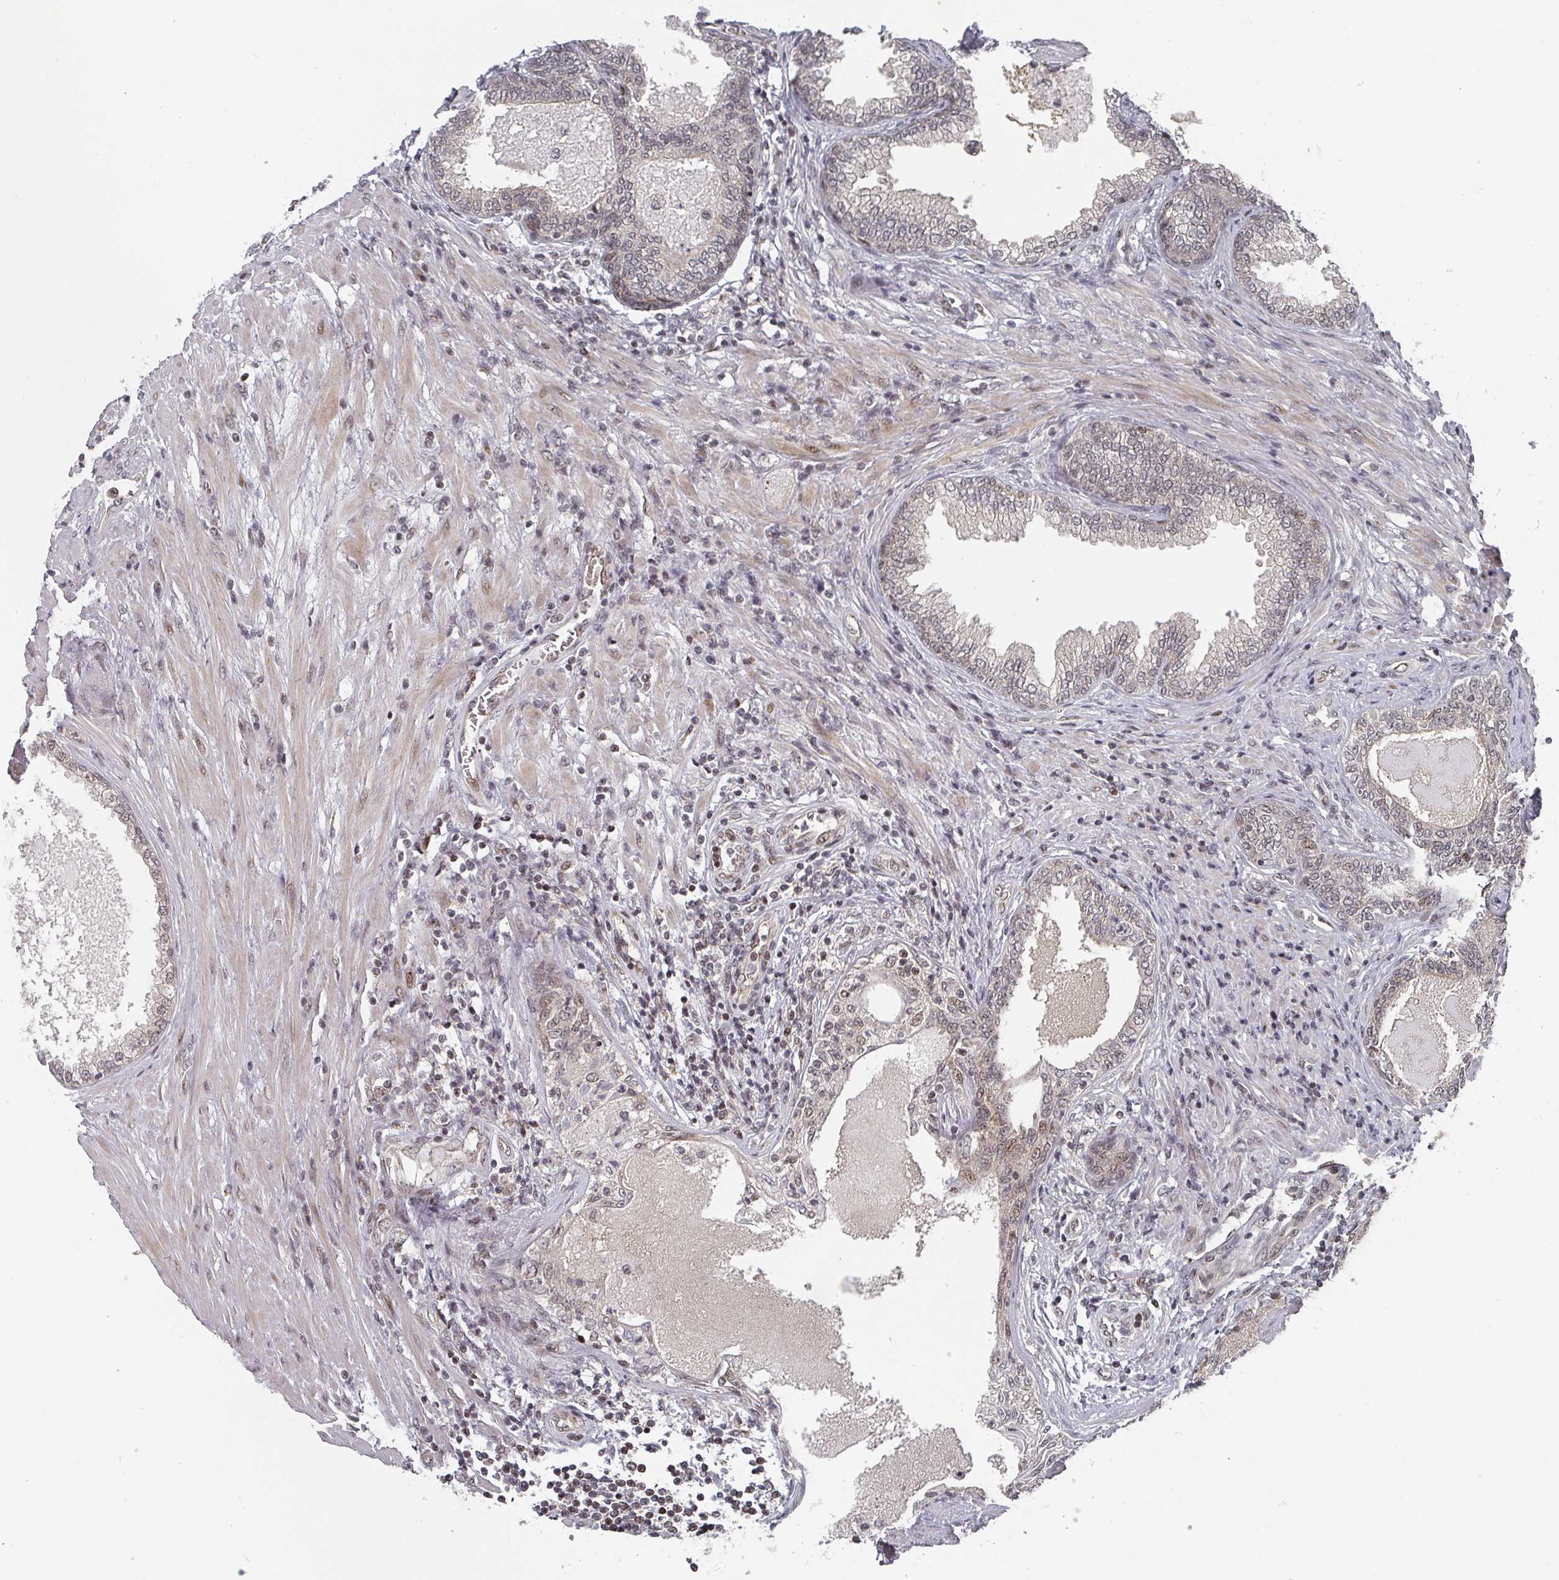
{"staining": {"intensity": "moderate", "quantity": "25%-75%", "location": "cytoplasmic/membranous,nuclear"}, "tissue": "prostate", "cell_type": "Glandular cells", "image_type": "normal", "snomed": [{"axis": "morphology", "description": "Normal tissue, NOS"}, {"axis": "topography", "description": "Prostate"}], "caption": "A photomicrograph of human prostate stained for a protein demonstrates moderate cytoplasmic/membranous,nuclear brown staining in glandular cells. (brown staining indicates protein expression, while blue staining denotes nuclei).", "gene": "KIF1C", "patient": {"sex": "male", "age": 76}}